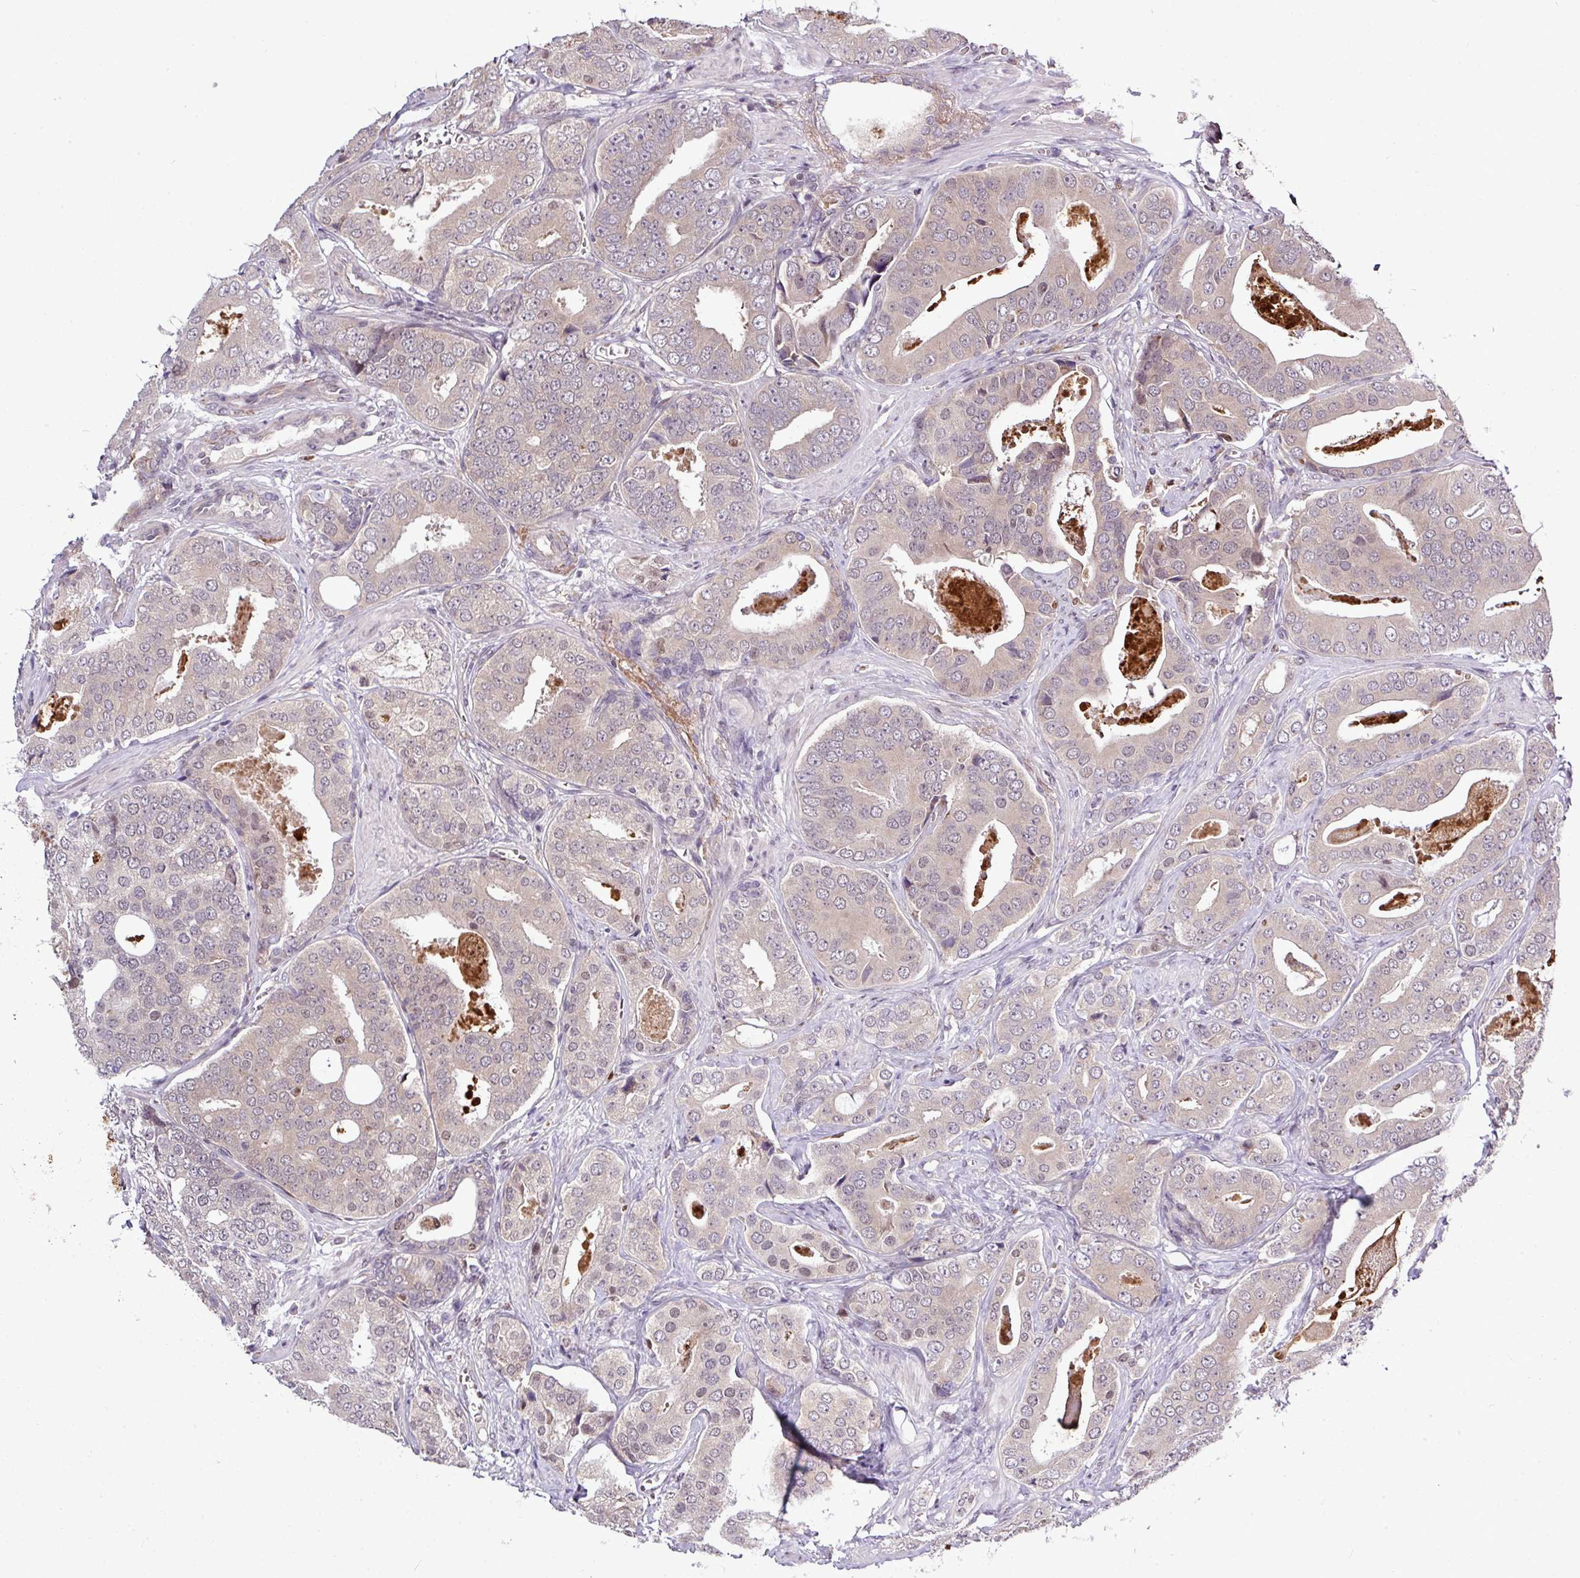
{"staining": {"intensity": "negative", "quantity": "none", "location": "none"}, "tissue": "prostate cancer", "cell_type": "Tumor cells", "image_type": "cancer", "snomed": [{"axis": "morphology", "description": "Adenocarcinoma, High grade"}, {"axis": "topography", "description": "Prostate"}], "caption": "The image displays no staining of tumor cells in prostate cancer (high-grade adenocarcinoma).", "gene": "SKIC2", "patient": {"sex": "male", "age": 71}}